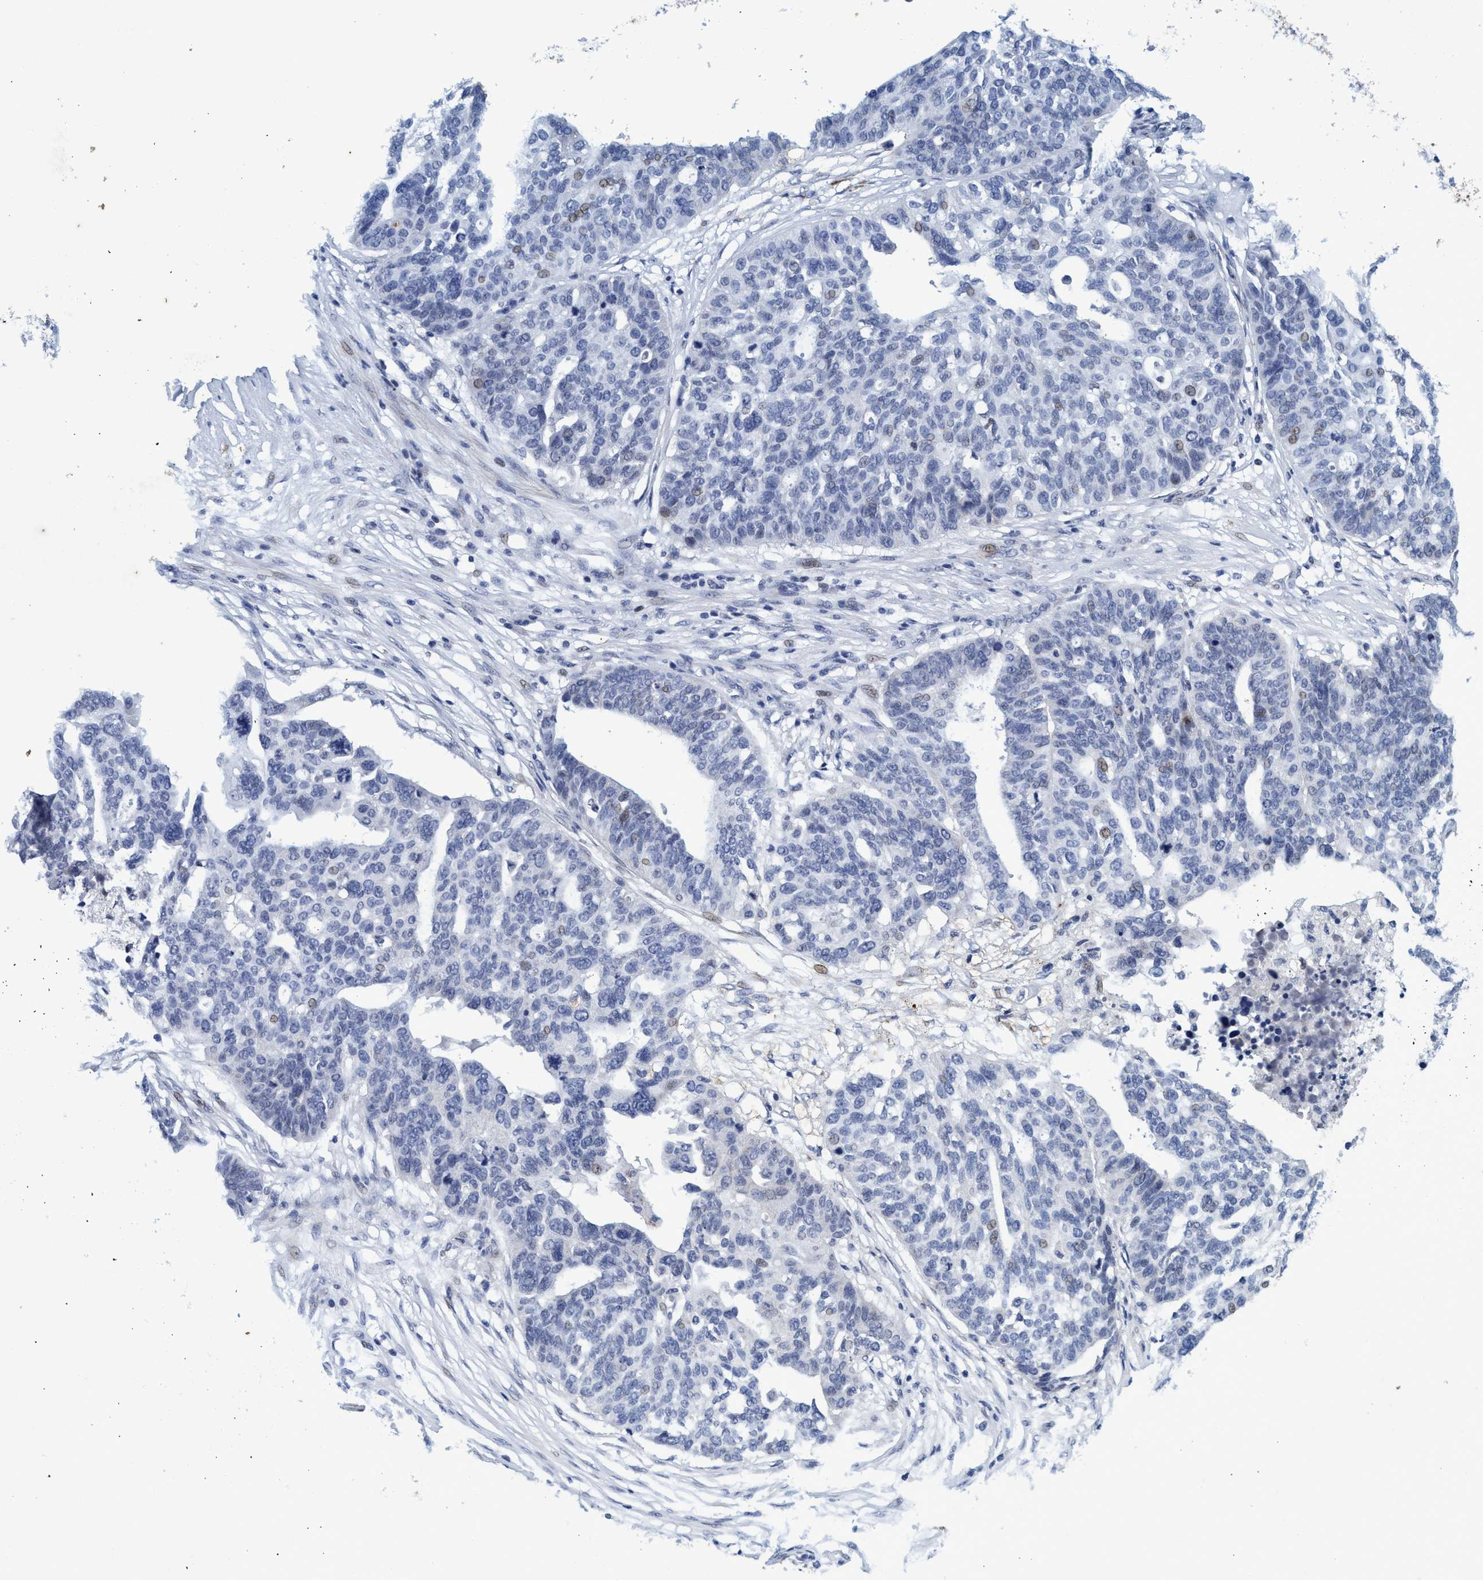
{"staining": {"intensity": "weak", "quantity": "<25%", "location": "nuclear"}, "tissue": "ovarian cancer", "cell_type": "Tumor cells", "image_type": "cancer", "snomed": [{"axis": "morphology", "description": "Cystadenocarcinoma, serous, NOS"}, {"axis": "topography", "description": "Ovary"}], "caption": "Immunohistochemistry photomicrograph of neoplastic tissue: serous cystadenocarcinoma (ovarian) stained with DAB exhibits no significant protein positivity in tumor cells.", "gene": "GRB14", "patient": {"sex": "female", "age": 59}}